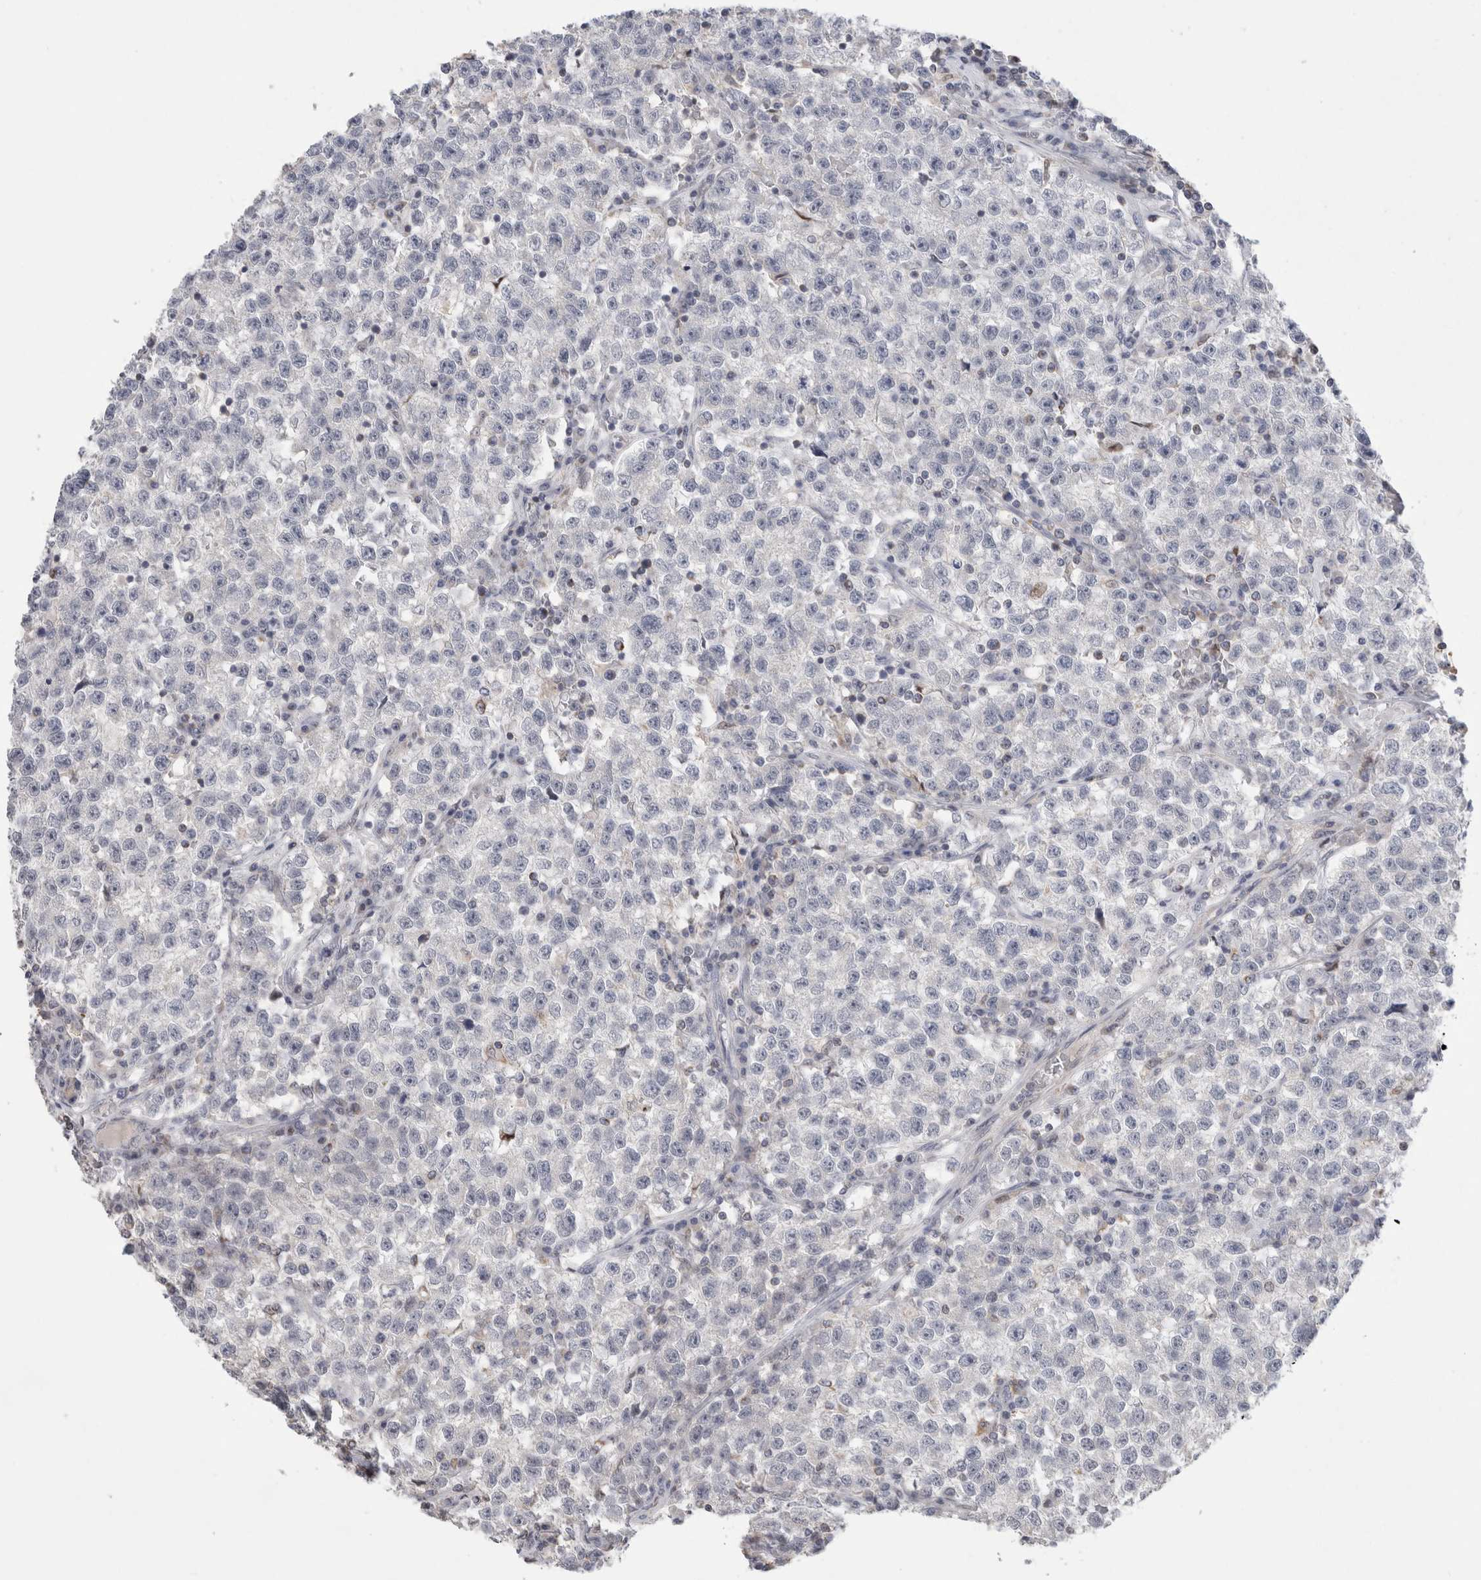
{"staining": {"intensity": "negative", "quantity": "none", "location": "none"}, "tissue": "testis cancer", "cell_type": "Tumor cells", "image_type": "cancer", "snomed": [{"axis": "morphology", "description": "Seminoma, NOS"}, {"axis": "topography", "description": "Testis"}], "caption": "This is an IHC histopathology image of seminoma (testis). There is no expression in tumor cells.", "gene": "AGMAT", "patient": {"sex": "male", "age": 22}}